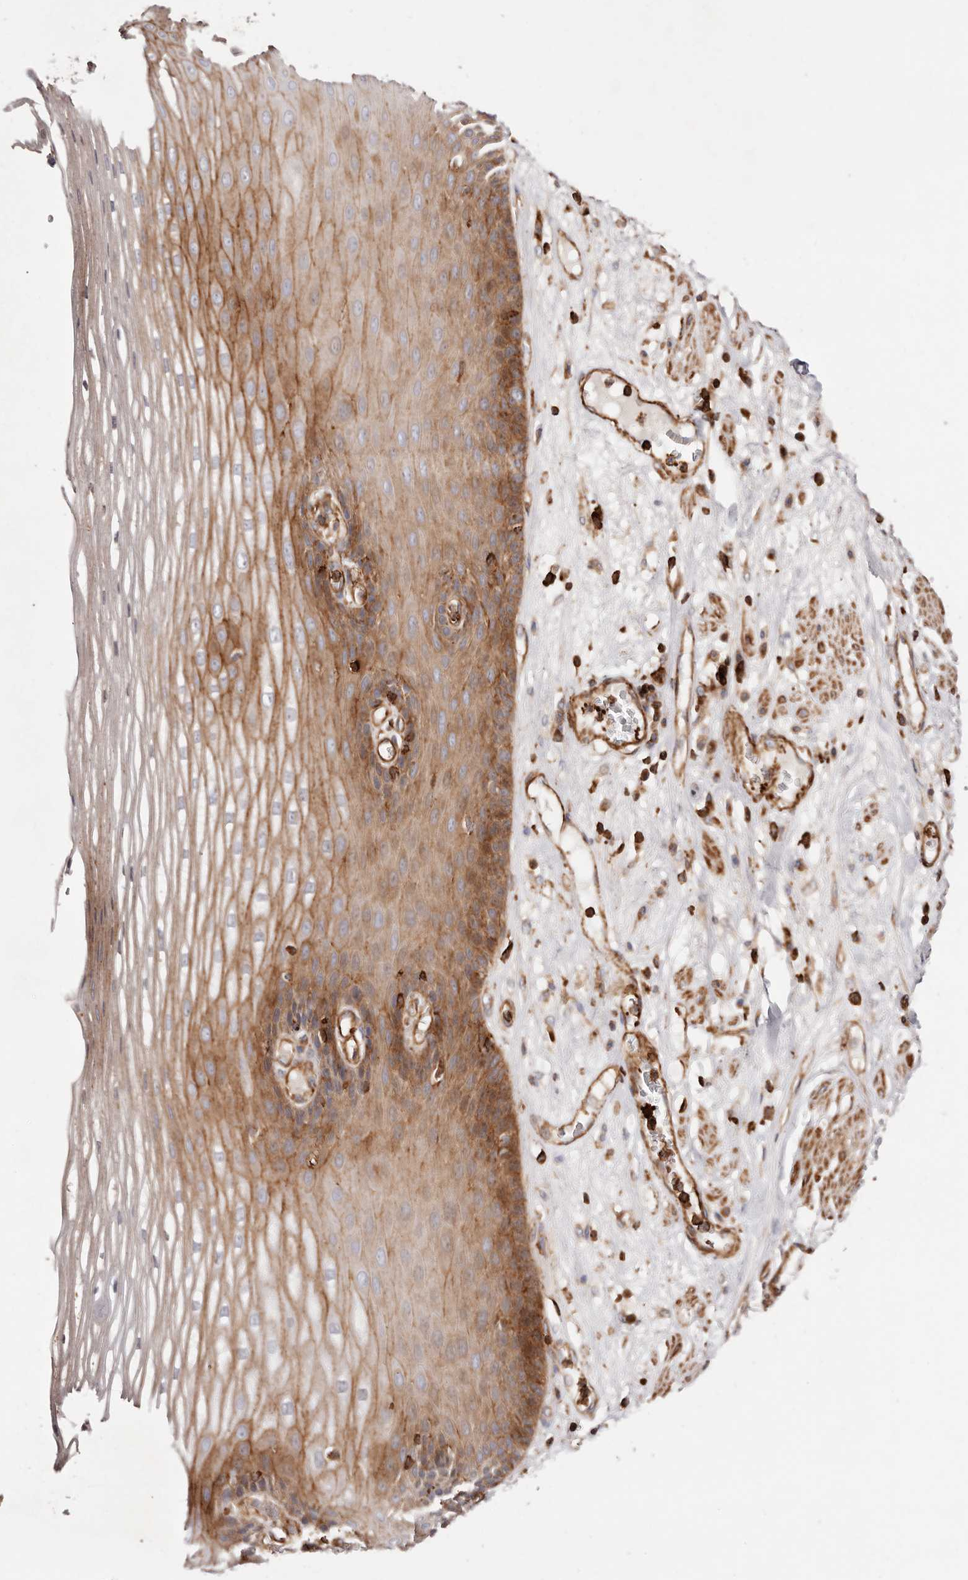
{"staining": {"intensity": "moderate", "quantity": ">75%", "location": "cytoplasmic/membranous"}, "tissue": "esophagus", "cell_type": "Squamous epithelial cells", "image_type": "normal", "snomed": [{"axis": "morphology", "description": "Normal tissue, NOS"}, {"axis": "topography", "description": "Esophagus"}], "caption": "Moderate cytoplasmic/membranous positivity for a protein is seen in approximately >75% of squamous epithelial cells of benign esophagus using immunohistochemistry.", "gene": "PTPN22", "patient": {"sex": "male", "age": 62}}